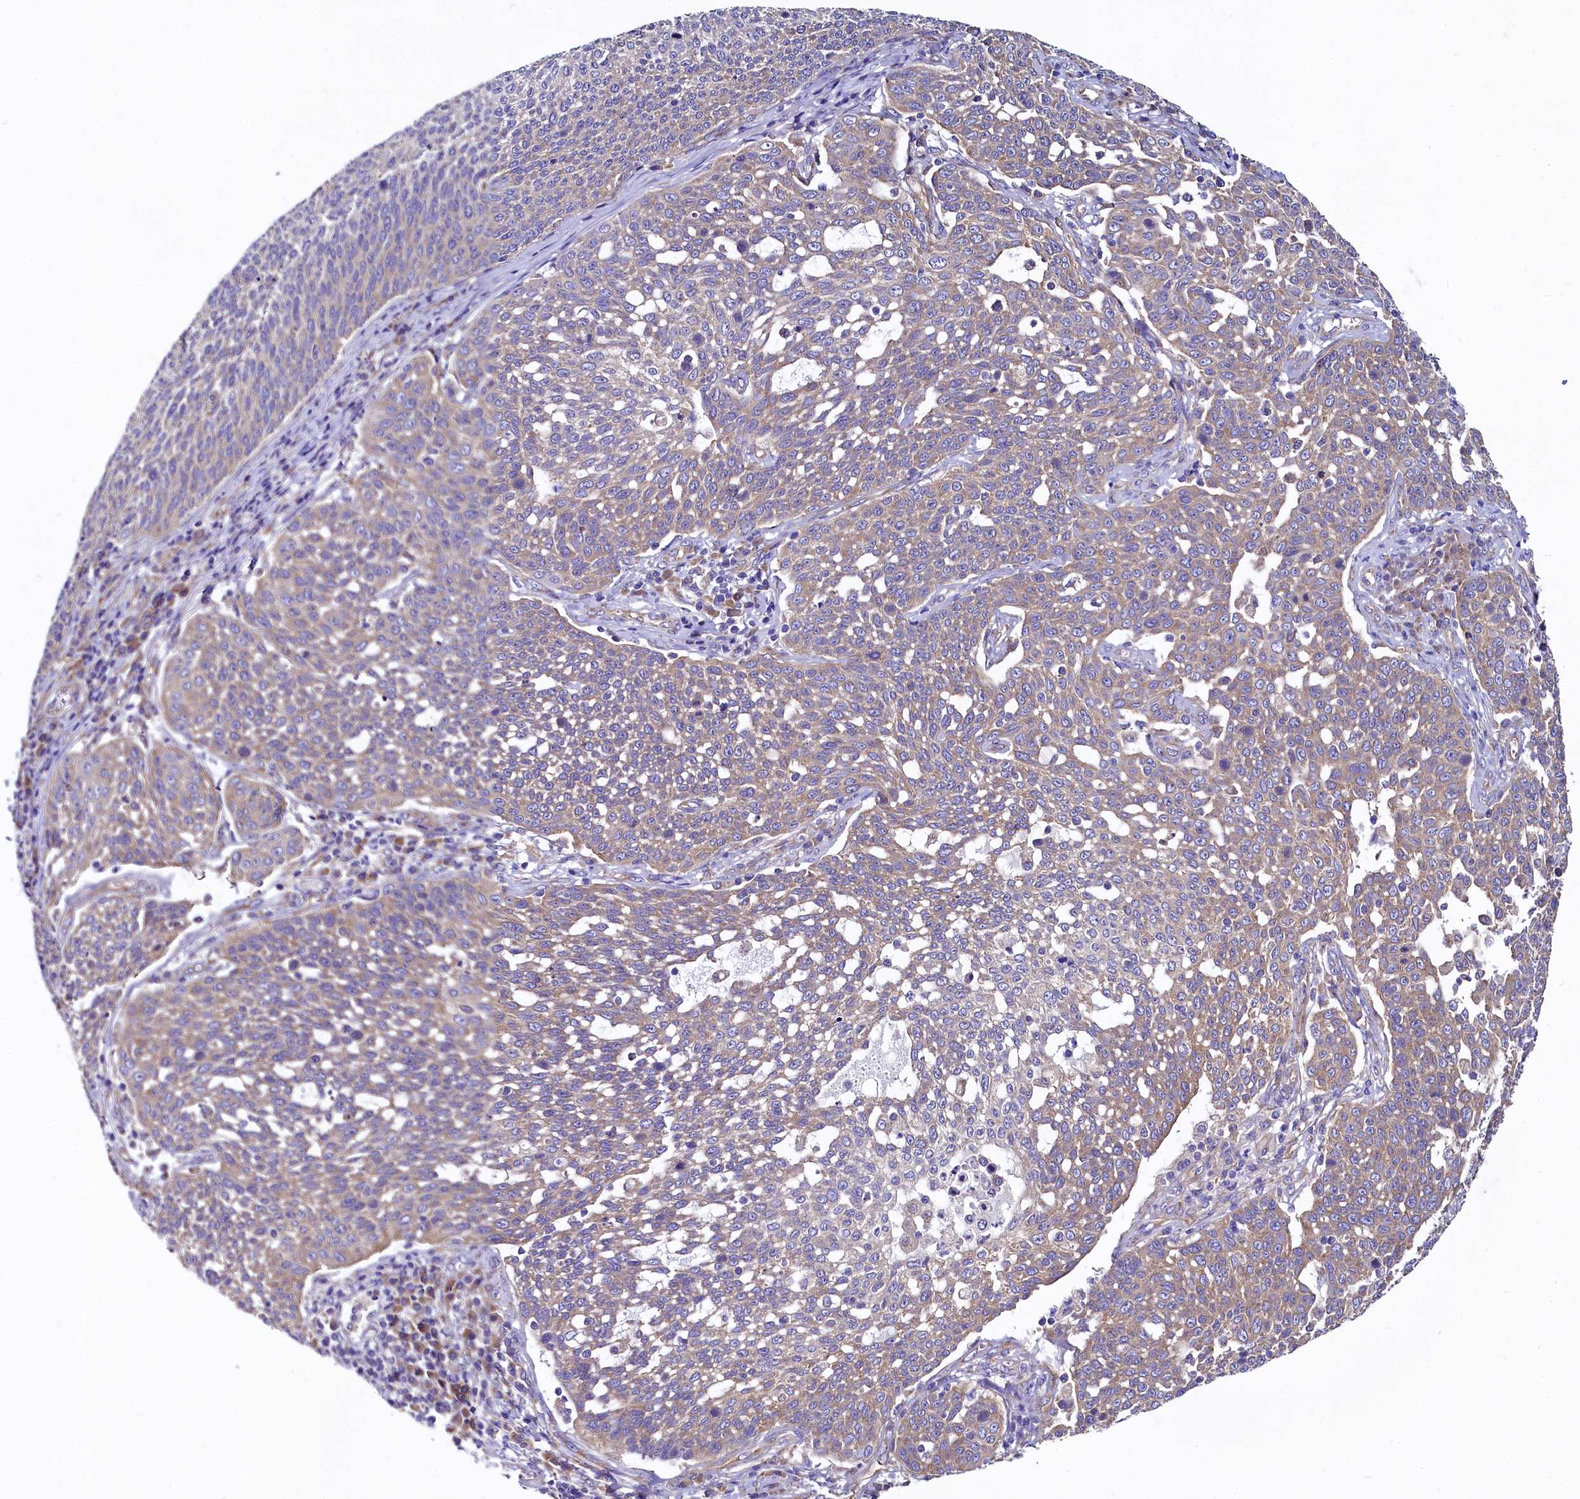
{"staining": {"intensity": "weak", "quantity": "25%-75%", "location": "cytoplasmic/membranous"}, "tissue": "cervical cancer", "cell_type": "Tumor cells", "image_type": "cancer", "snomed": [{"axis": "morphology", "description": "Squamous cell carcinoma, NOS"}, {"axis": "topography", "description": "Cervix"}], "caption": "DAB (3,3'-diaminobenzidine) immunohistochemical staining of cervical cancer shows weak cytoplasmic/membranous protein staining in approximately 25%-75% of tumor cells. (DAB IHC with brightfield microscopy, high magnification).", "gene": "QARS1", "patient": {"sex": "female", "age": 34}}